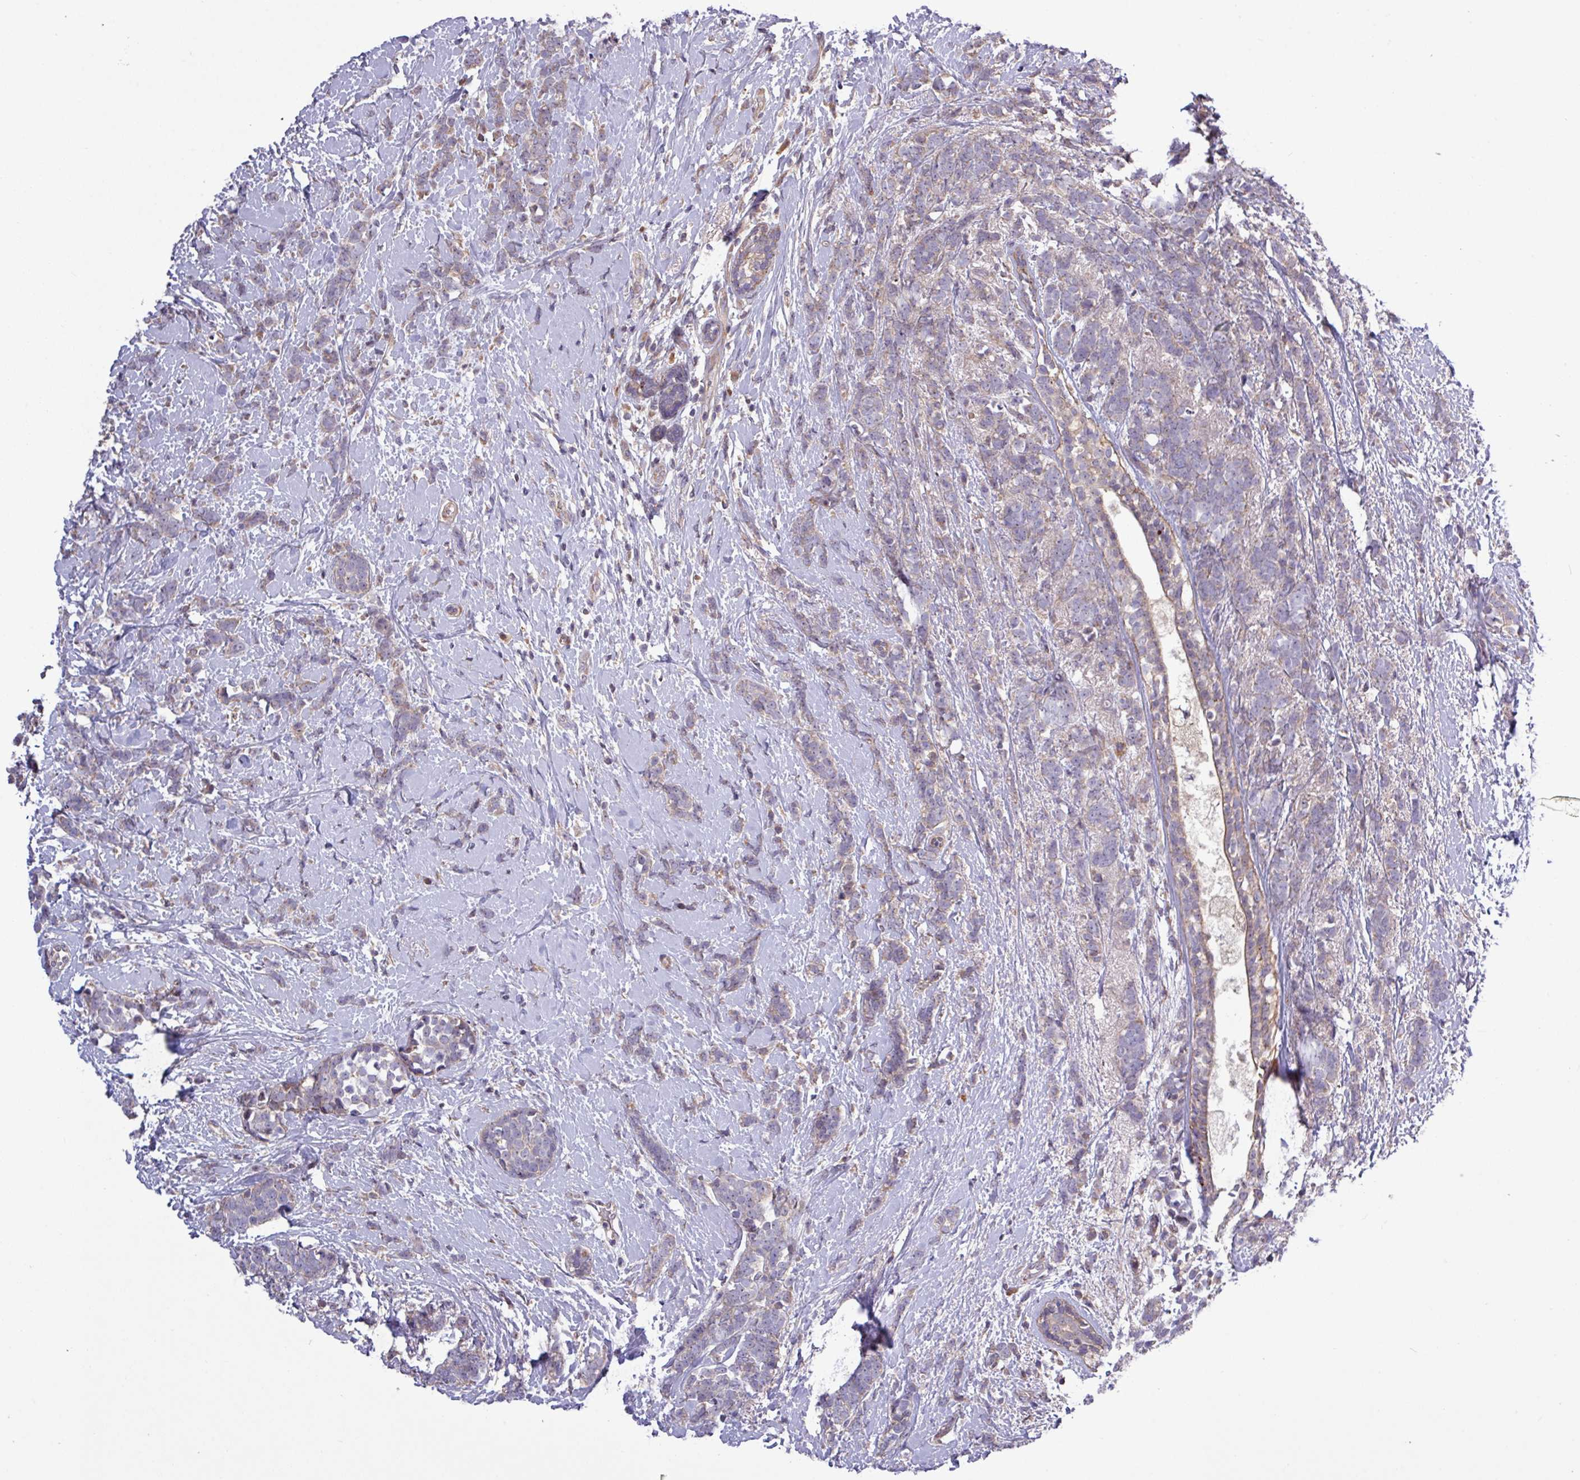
{"staining": {"intensity": "weak", "quantity": "25%-75%", "location": "cytoplasmic/membranous"}, "tissue": "breast cancer", "cell_type": "Tumor cells", "image_type": "cancer", "snomed": [{"axis": "morphology", "description": "Lobular carcinoma"}, {"axis": "topography", "description": "Breast"}], "caption": "Breast lobular carcinoma stained with immunohistochemistry reveals weak cytoplasmic/membranous expression in about 25%-75% of tumor cells.", "gene": "TNFSF12", "patient": {"sex": "female", "age": 58}}